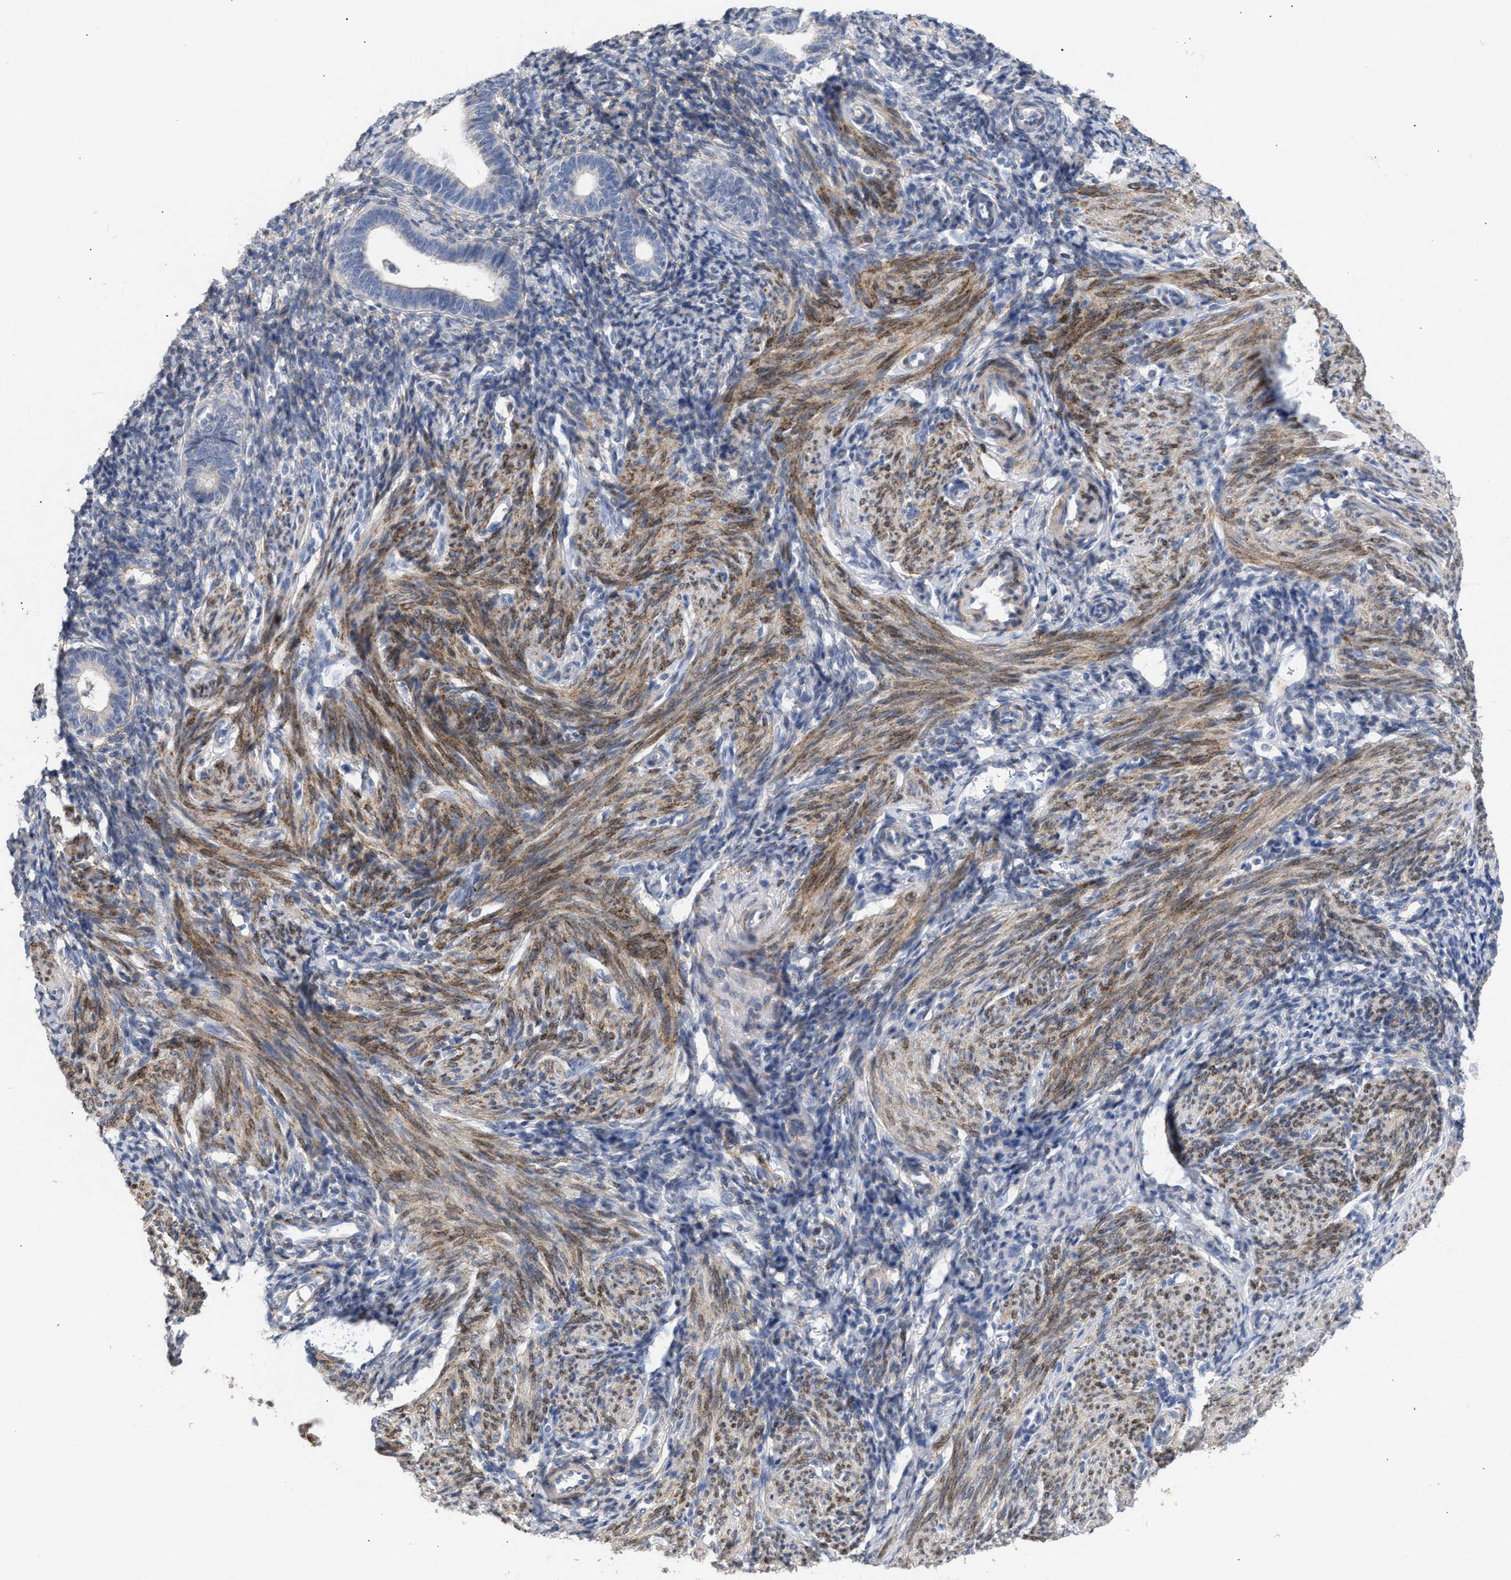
{"staining": {"intensity": "weak", "quantity": "25%-75%", "location": "cytoplasmic/membranous"}, "tissue": "endometrium", "cell_type": "Cells in endometrial stroma", "image_type": "normal", "snomed": [{"axis": "morphology", "description": "Normal tissue, NOS"}, {"axis": "morphology", "description": "Adenocarcinoma, NOS"}, {"axis": "topography", "description": "Endometrium"}], "caption": "This is an image of immunohistochemistry staining of unremarkable endometrium, which shows weak expression in the cytoplasmic/membranous of cells in endometrial stroma.", "gene": "SELENOM", "patient": {"sex": "female", "age": 57}}